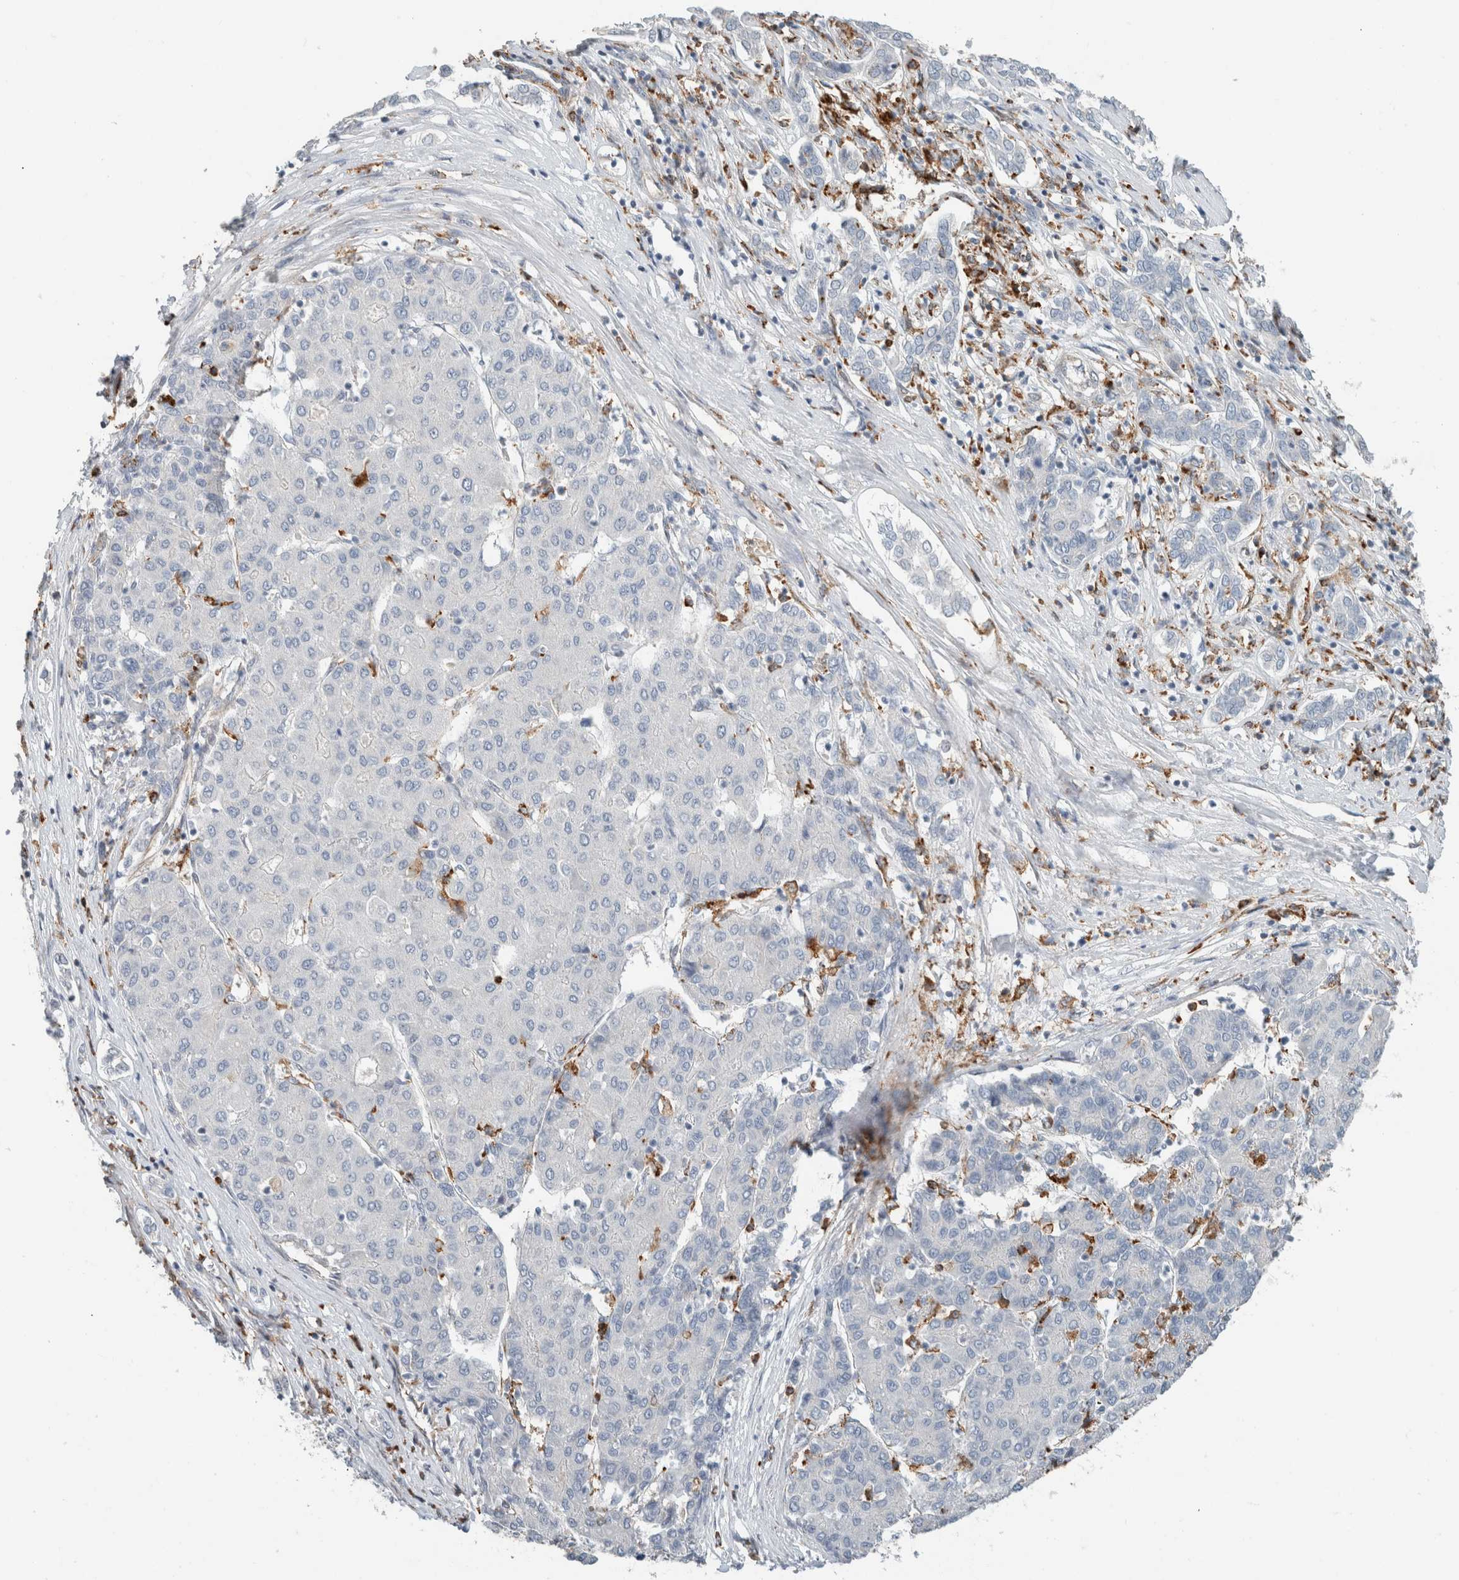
{"staining": {"intensity": "negative", "quantity": "none", "location": "none"}, "tissue": "liver cancer", "cell_type": "Tumor cells", "image_type": "cancer", "snomed": [{"axis": "morphology", "description": "Carcinoma, Hepatocellular, NOS"}, {"axis": "topography", "description": "Liver"}], "caption": "Protein analysis of liver cancer (hepatocellular carcinoma) exhibits no significant positivity in tumor cells. (Stains: DAB (3,3'-diaminobenzidine) immunohistochemistry with hematoxylin counter stain, Microscopy: brightfield microscopy at high magnification).", "gene": "LY86", "patient": {"sex": "male", "age": 65}}